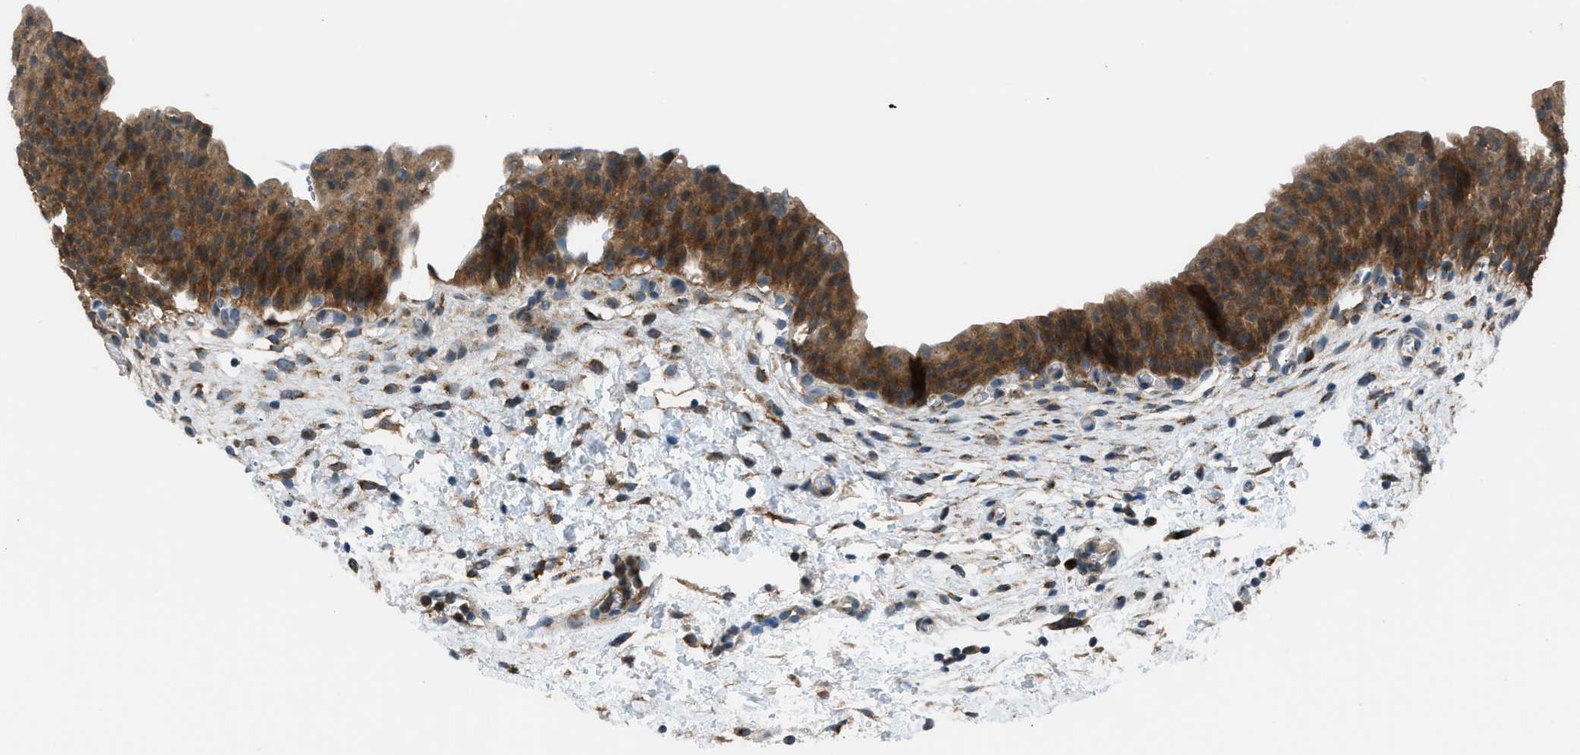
{"staining": {"intensity": "moderate", "quantity": ">75%", "location": "cytoplasmic/membranous"}, "tissue": "urinary bladder", "cell_type": "Urothelial cells", "image_type": "normal", "snomed": [{"axis": "morphology", "description": "Normal tissue, NOS"}, {"axis": "topography", "description": "Urinary bladder"}], "caption": "Moderate cytoplasmic/membranous staining for a protein is appreciated in approximately >75% of urothelial cells of benign urinary bladder using immunohistochemistry (IHC).", "gene": "EDARADD", "patient": {"sex": "male", "age": 37}}